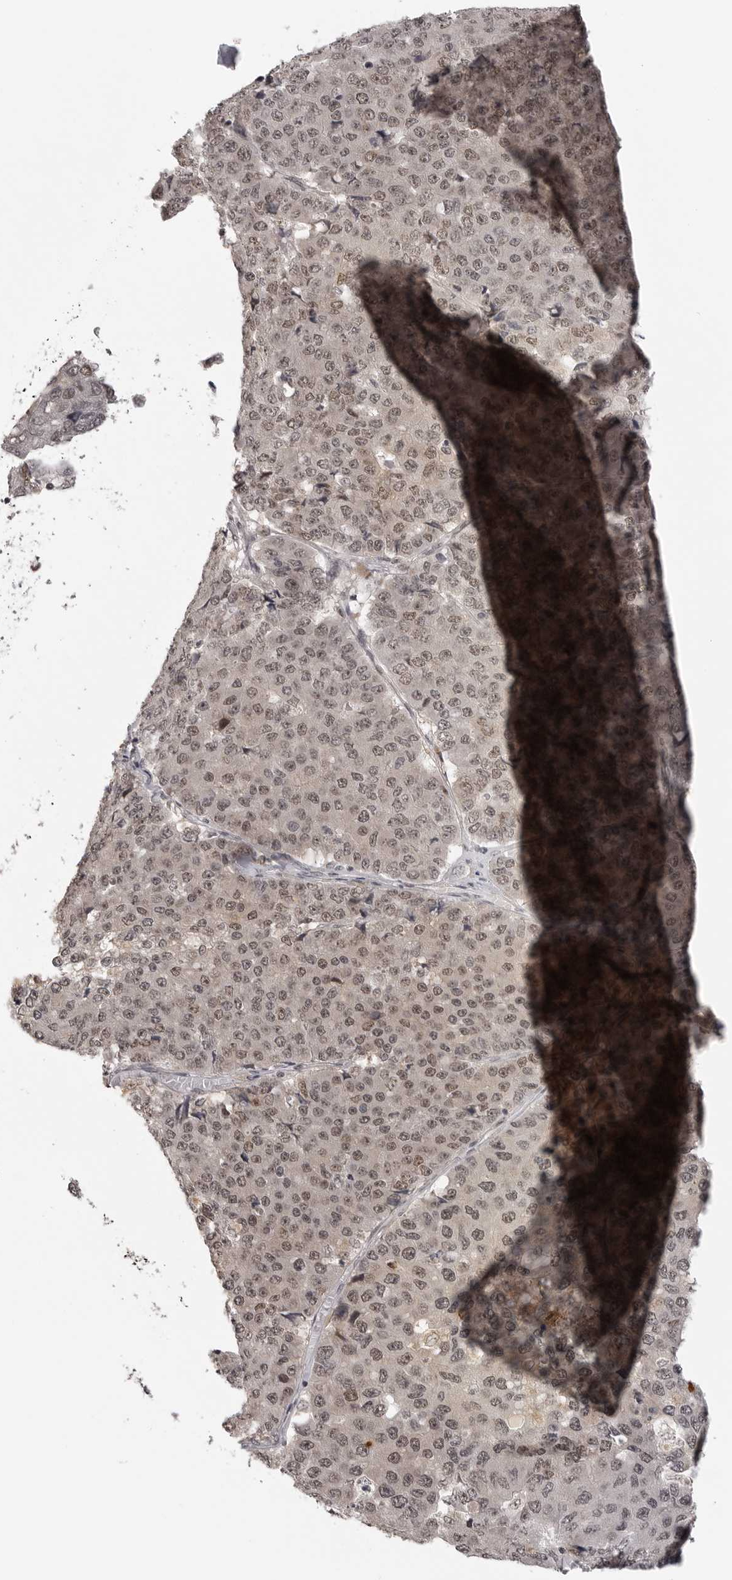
{"staining": {"intensity": "weak", "quantity": ">75%", "location": "nuclear"}, "tissue": "pancreatic cancer", "cell_type": "Tumor cells", "image_type": "cancer", "snomed": [{"axis": "morphology", "description": "Adenocarcinoma, NOS"}, {"axis": "topography", "description": "Pancreas"}], "caption": "A photomicrograph of human adenocarcinoma (pancreatic) stained for a protein demonstrates weak nuclear brown staining in tumor cells. (DAB (3,3'-diaminobenzidine) IHC with brightfield microscopy, high magnification).", "gene": "PEG3", "patient": {"sex": "male", "age": 50}}